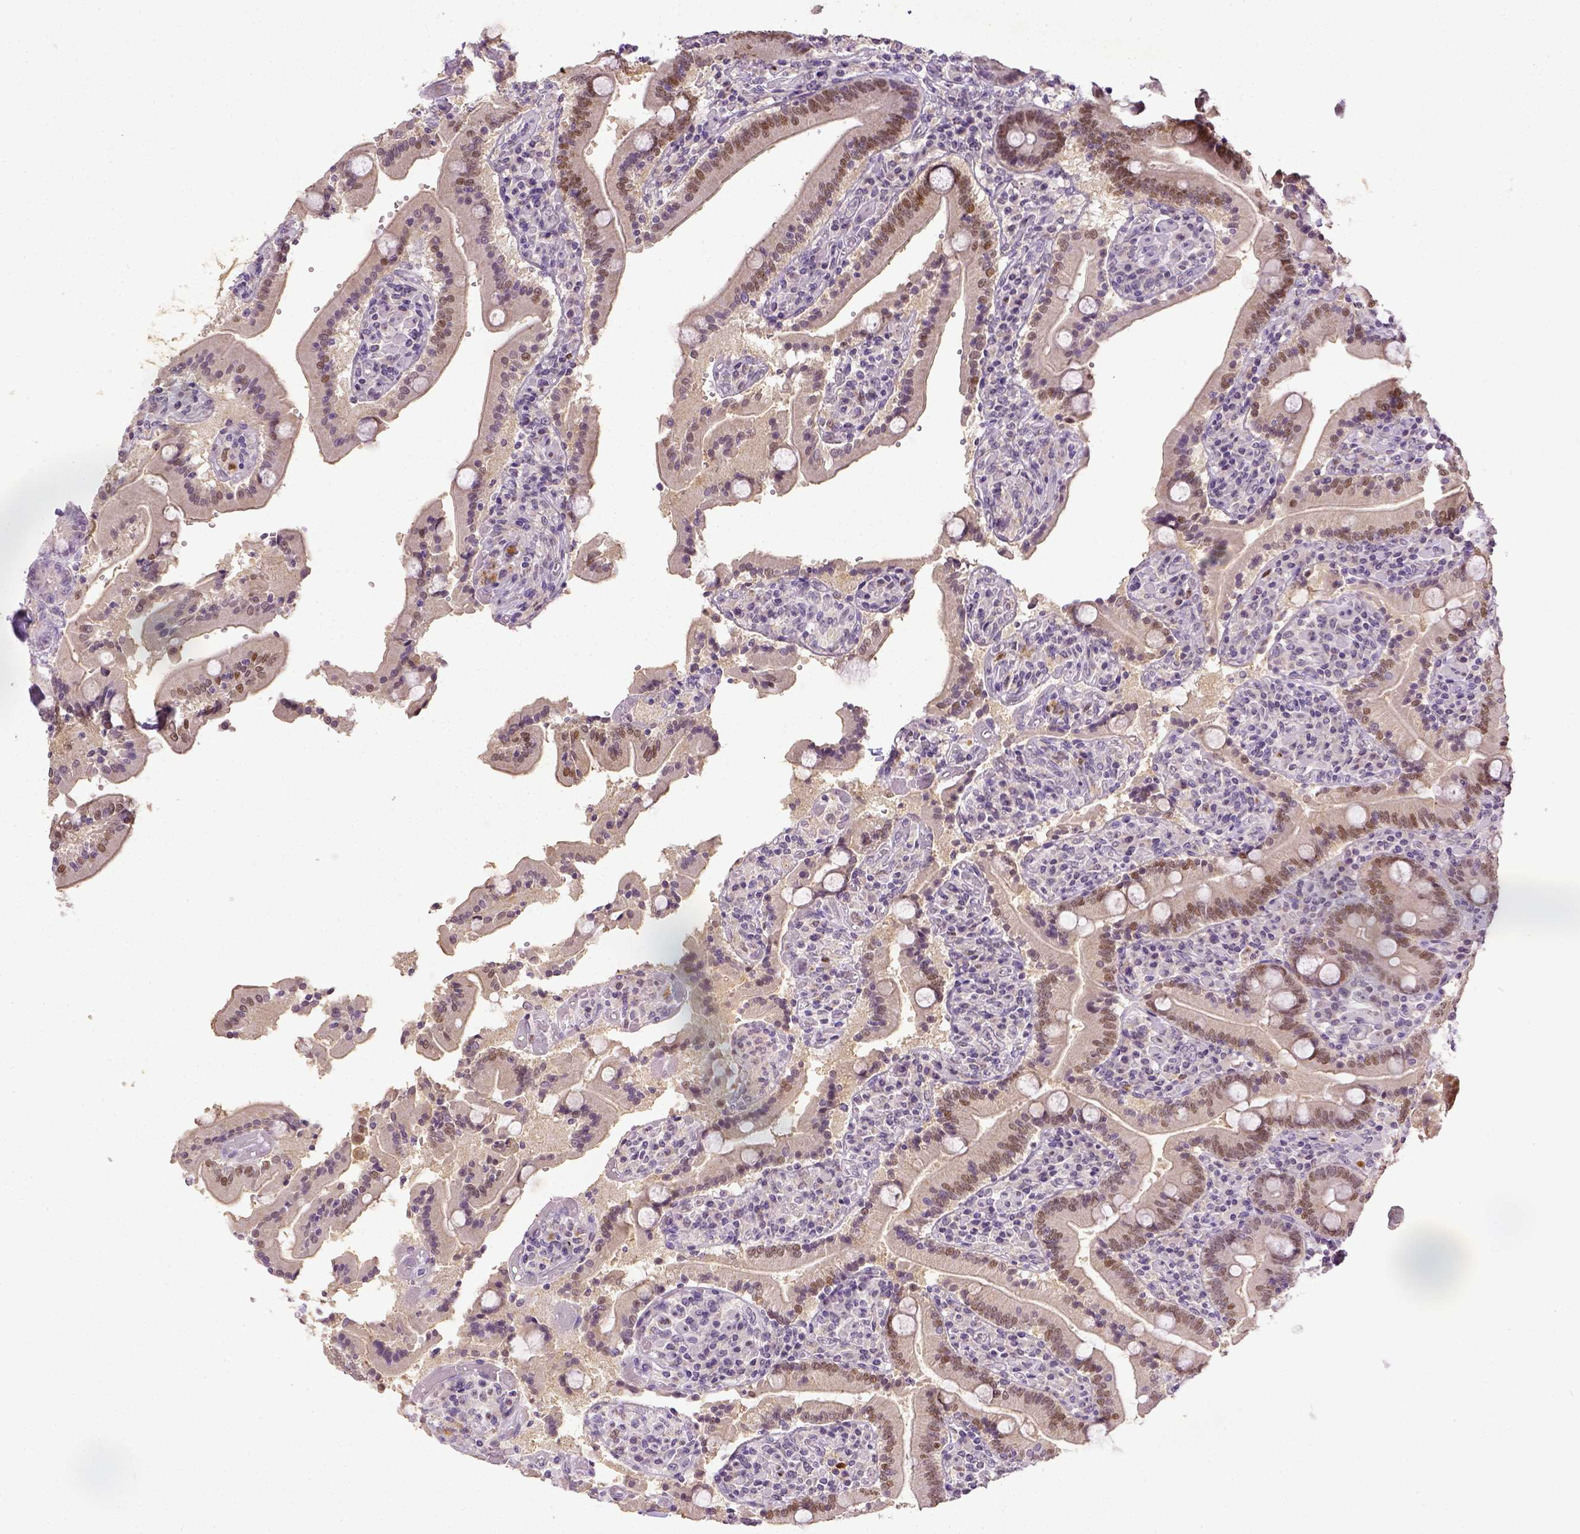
{"staining": {"intensity": "moderate", "quantity": "25%-75%", "location": "nuclear"}, "tissue": "duodenum", "cell_type": "Glandular cells", "image_type": "normal", "snomed": [{"axis": "morphology", "description": "Normal tissue, NOS"}, {"axis": "topography", "description": "Duodenum"}], "caption": "Immunohistochemical staining of unremarkable human duodenum shows medium levels of moderate nuclear positivity in about 25%-75% of glandular cells.", "gene": "CDKN1A", "patient": {"sex": "female", "age": 62}}